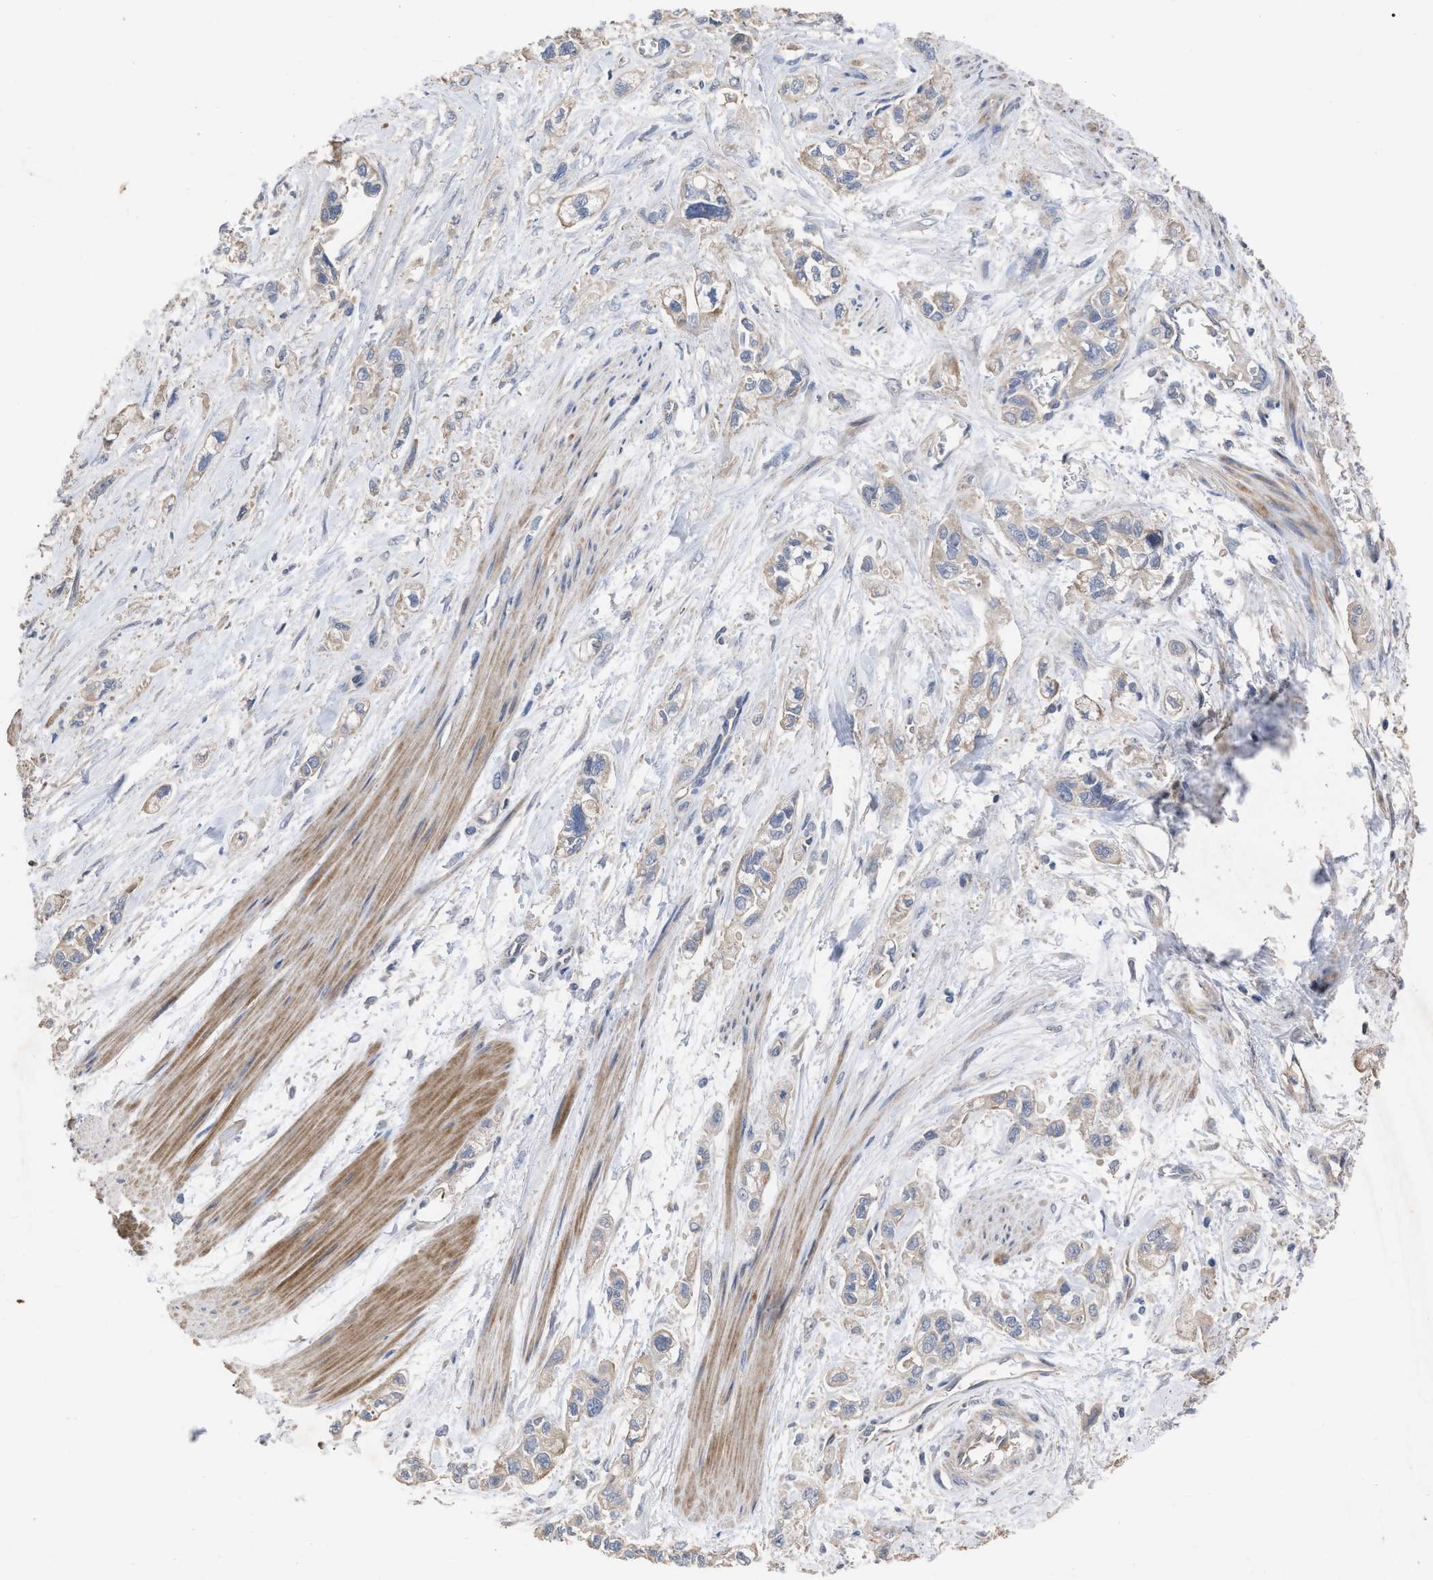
{"staining": {"intensity": "weak", "quantity": "25%-75%", "location": "cytoplasmic/membranous"}, "tissue": "pancreatic cancer", "cell_type": "Tumor cells", "image_type": "cancer", "snomed": [{"axis": "morphology", "description": "Adenocarcinoma, NOS"}, {"axis": "topography", "description": "Pancreas"}], "caption": "Tumor cells exhibit low levels of weak cytoplasmic/membranous staining in approximately 25%-75% of cells in human pancreatic adenocarcinoma. The staining is performed using DAB (3,3'-diaminobenzidine) brown chromogen to label protein expression. The nuclei are counter-stained blue using hematoxylin.", "gene": "BTN2A1", "patient": {"sex": "male", "age": 74}}